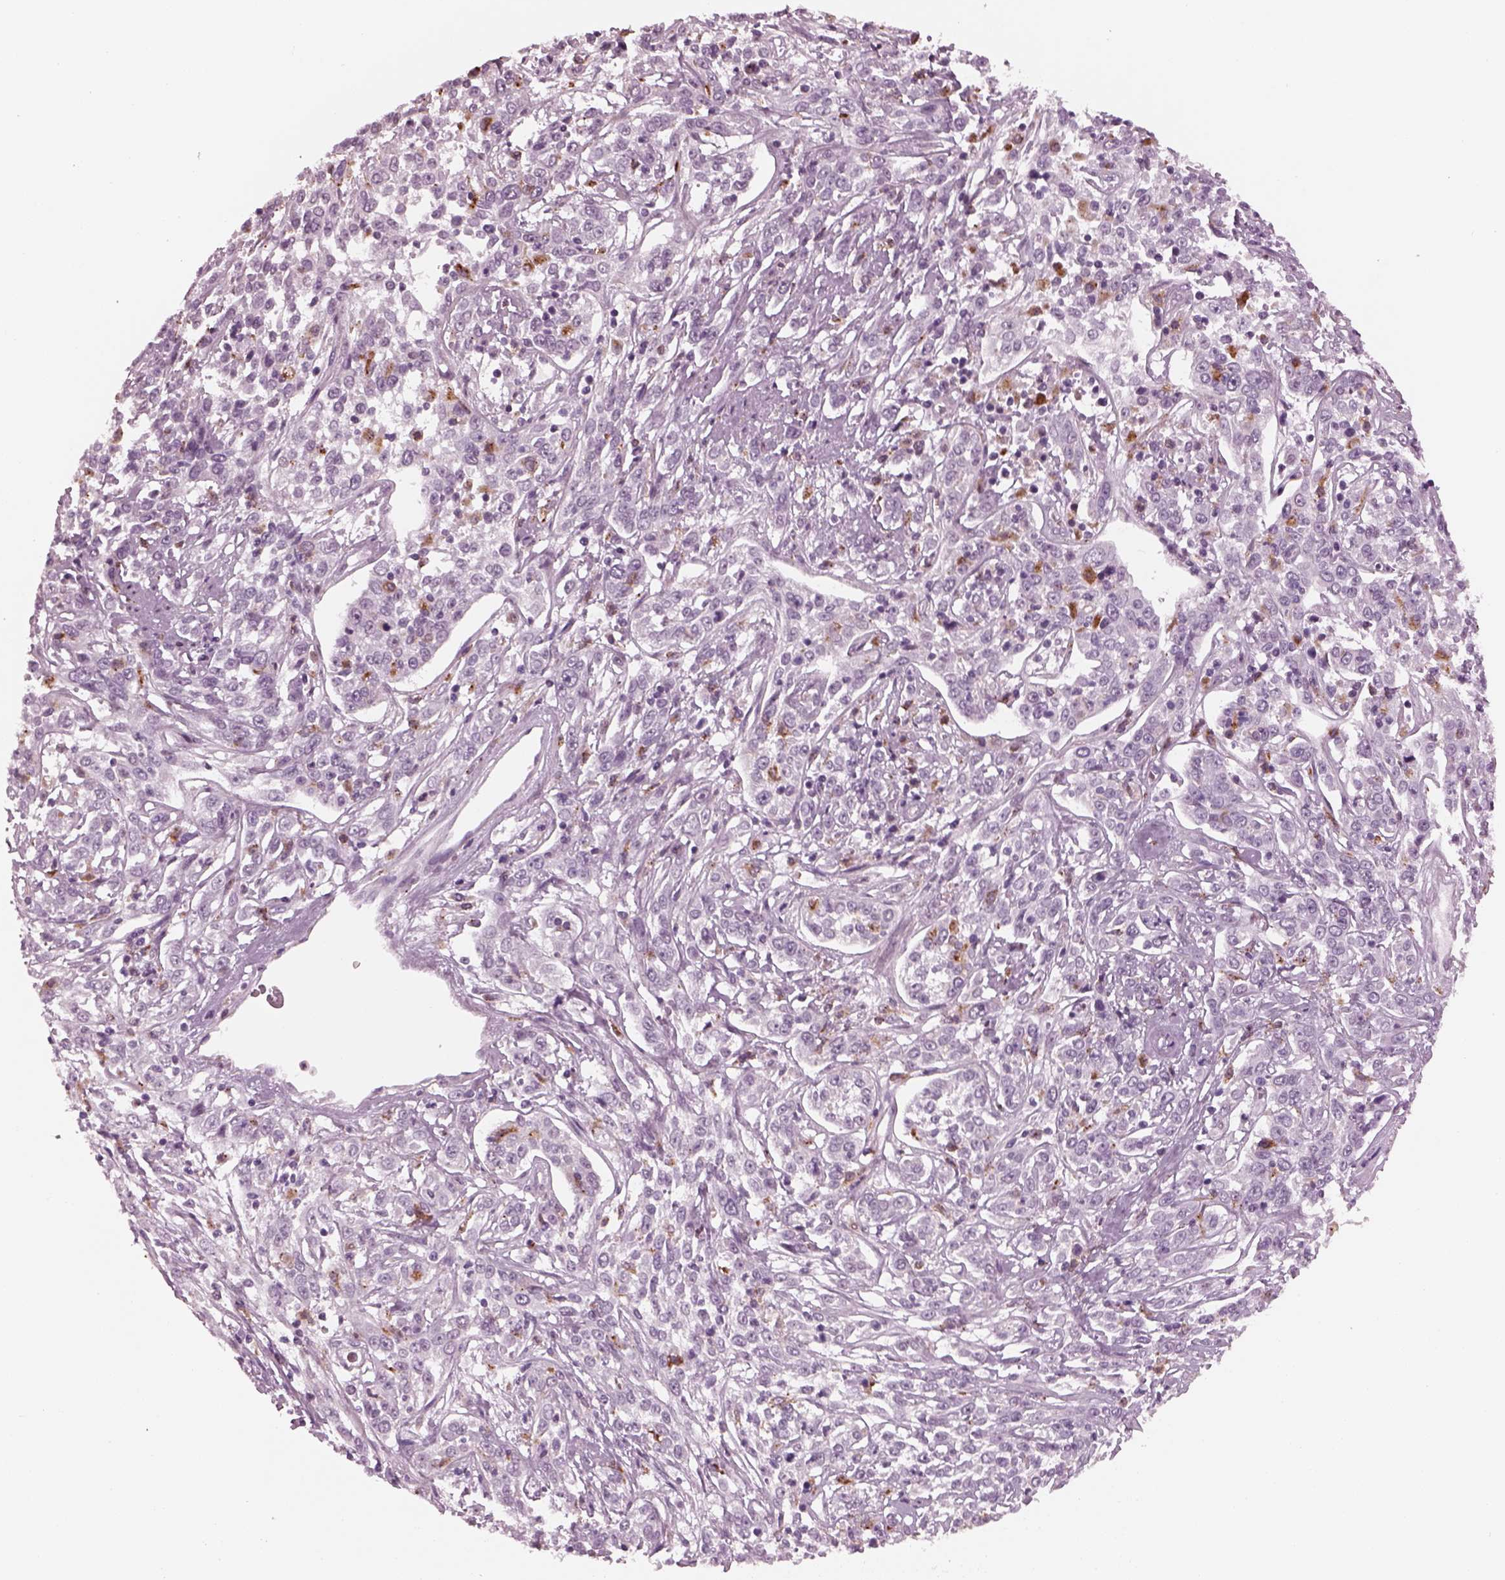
{"staining": {"intensity": "negative", "quantity": "none", "location": "none"}, "tissue": "cervical cancer", "cell_type": "Tumor cells", "image_type": "cancer", "snomed": [{"axis": "morphology", "description": "Adenocarcinoma, NOS"}, {"axis": "topography", "description": "Cervix"}], "caption": "Protein analysis of cervical cancer displays no significant expression in tumor cells.", "gene": "SLAMF8", "patient": {"sex": "female", "age": 40}}